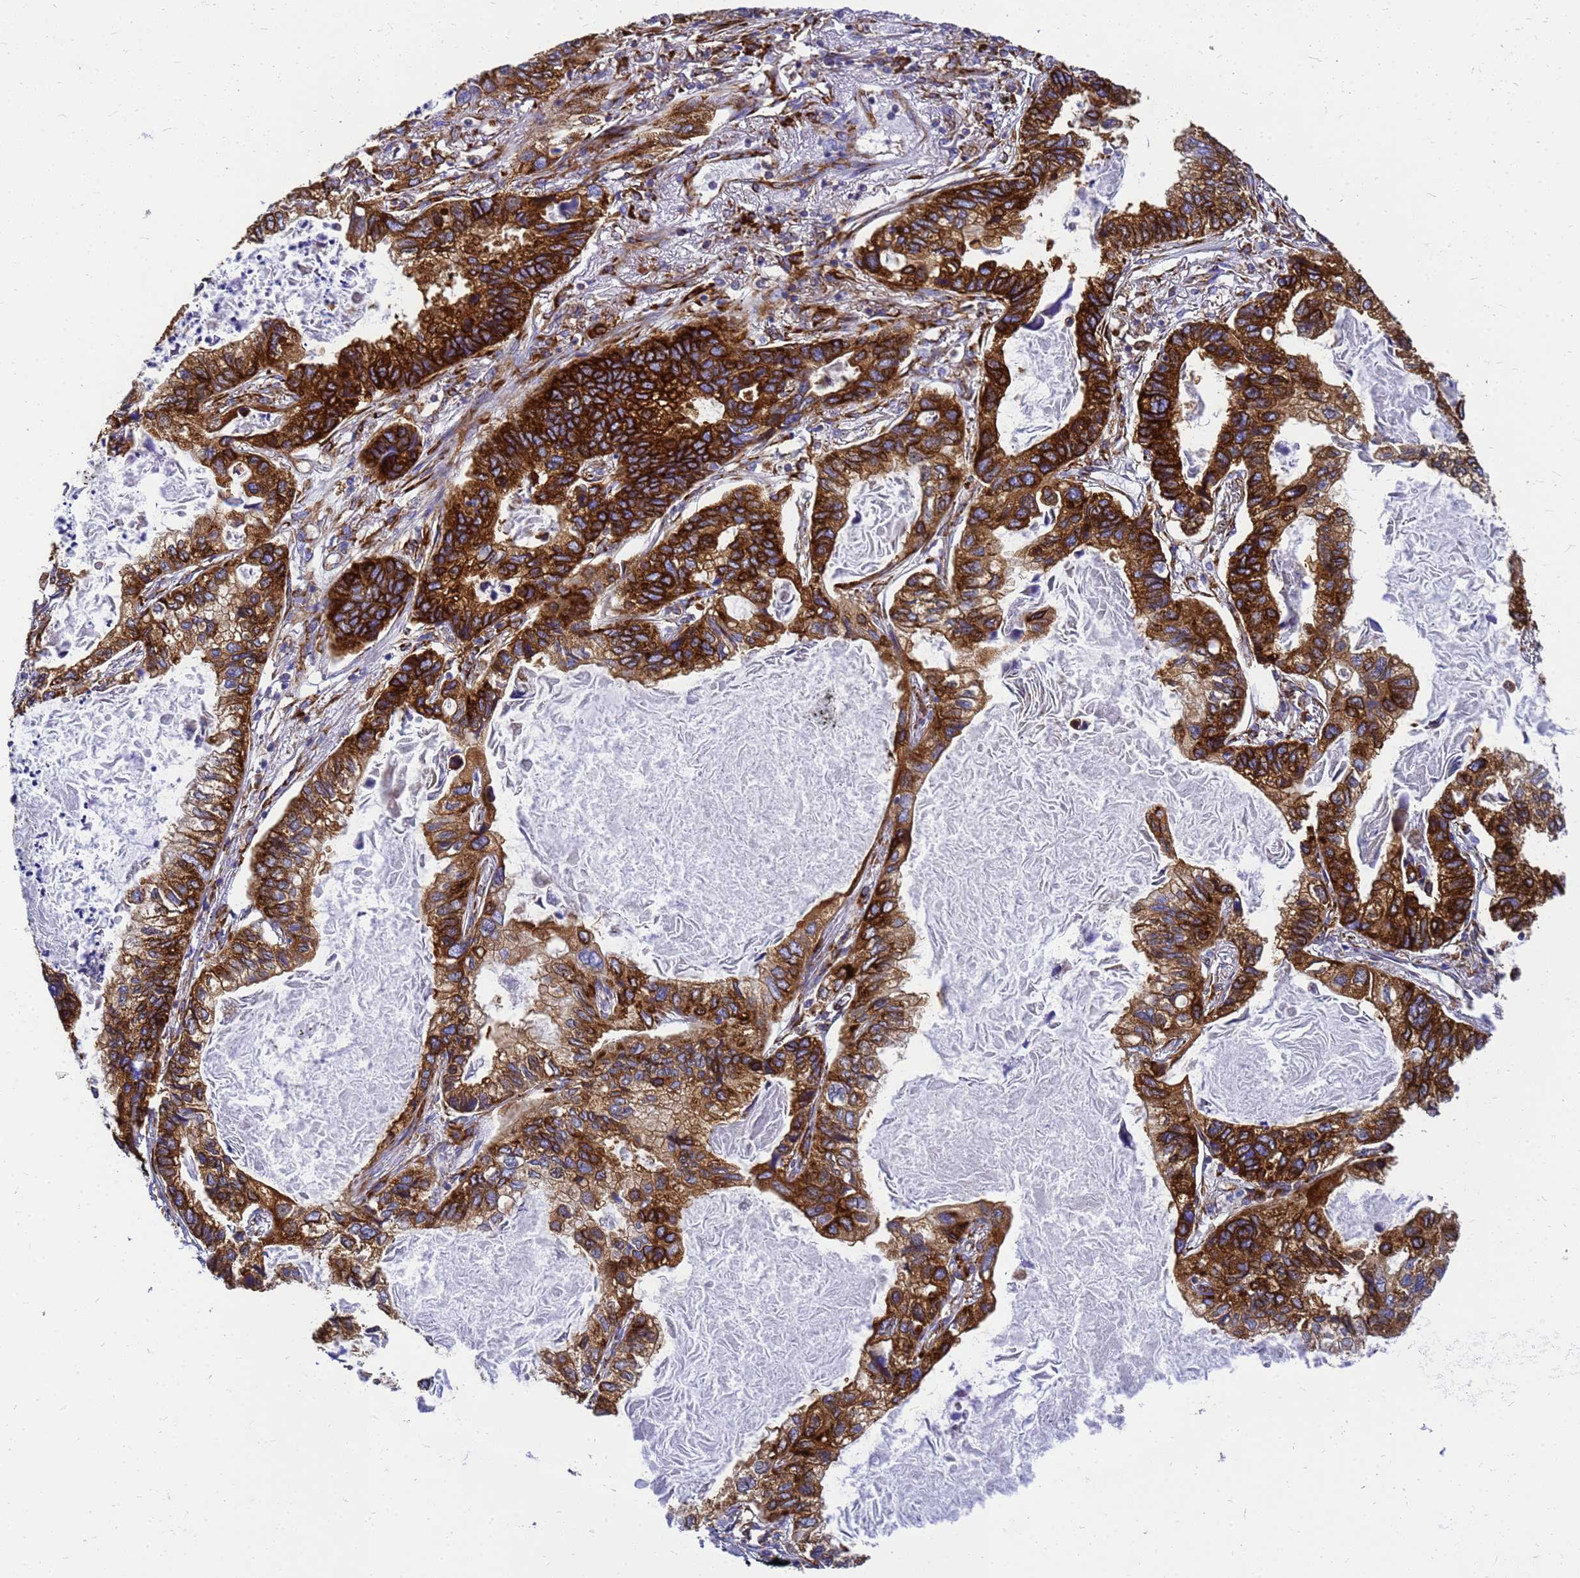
{"staining": {"intensity": "strong", "quantity": ">75%", "location": "cytoplasmic/membranous"}, "tissue": "lung cancer", "cell_type": "Tumor cells", "image_type": "cancer", "snomed": [{"axis": "morphology", "description": "Adenocarcinoma, NOS"}, {"axis": "topography", "description": "Lung"}], "caption": "Strong cytoplasmic/membranous expression for a protein is present in about >75% of tumor cells of adenocarcinoma (lung) using IHC.", "gene": "EEF1D", "patient": {"sex": "male", "age": 67}}